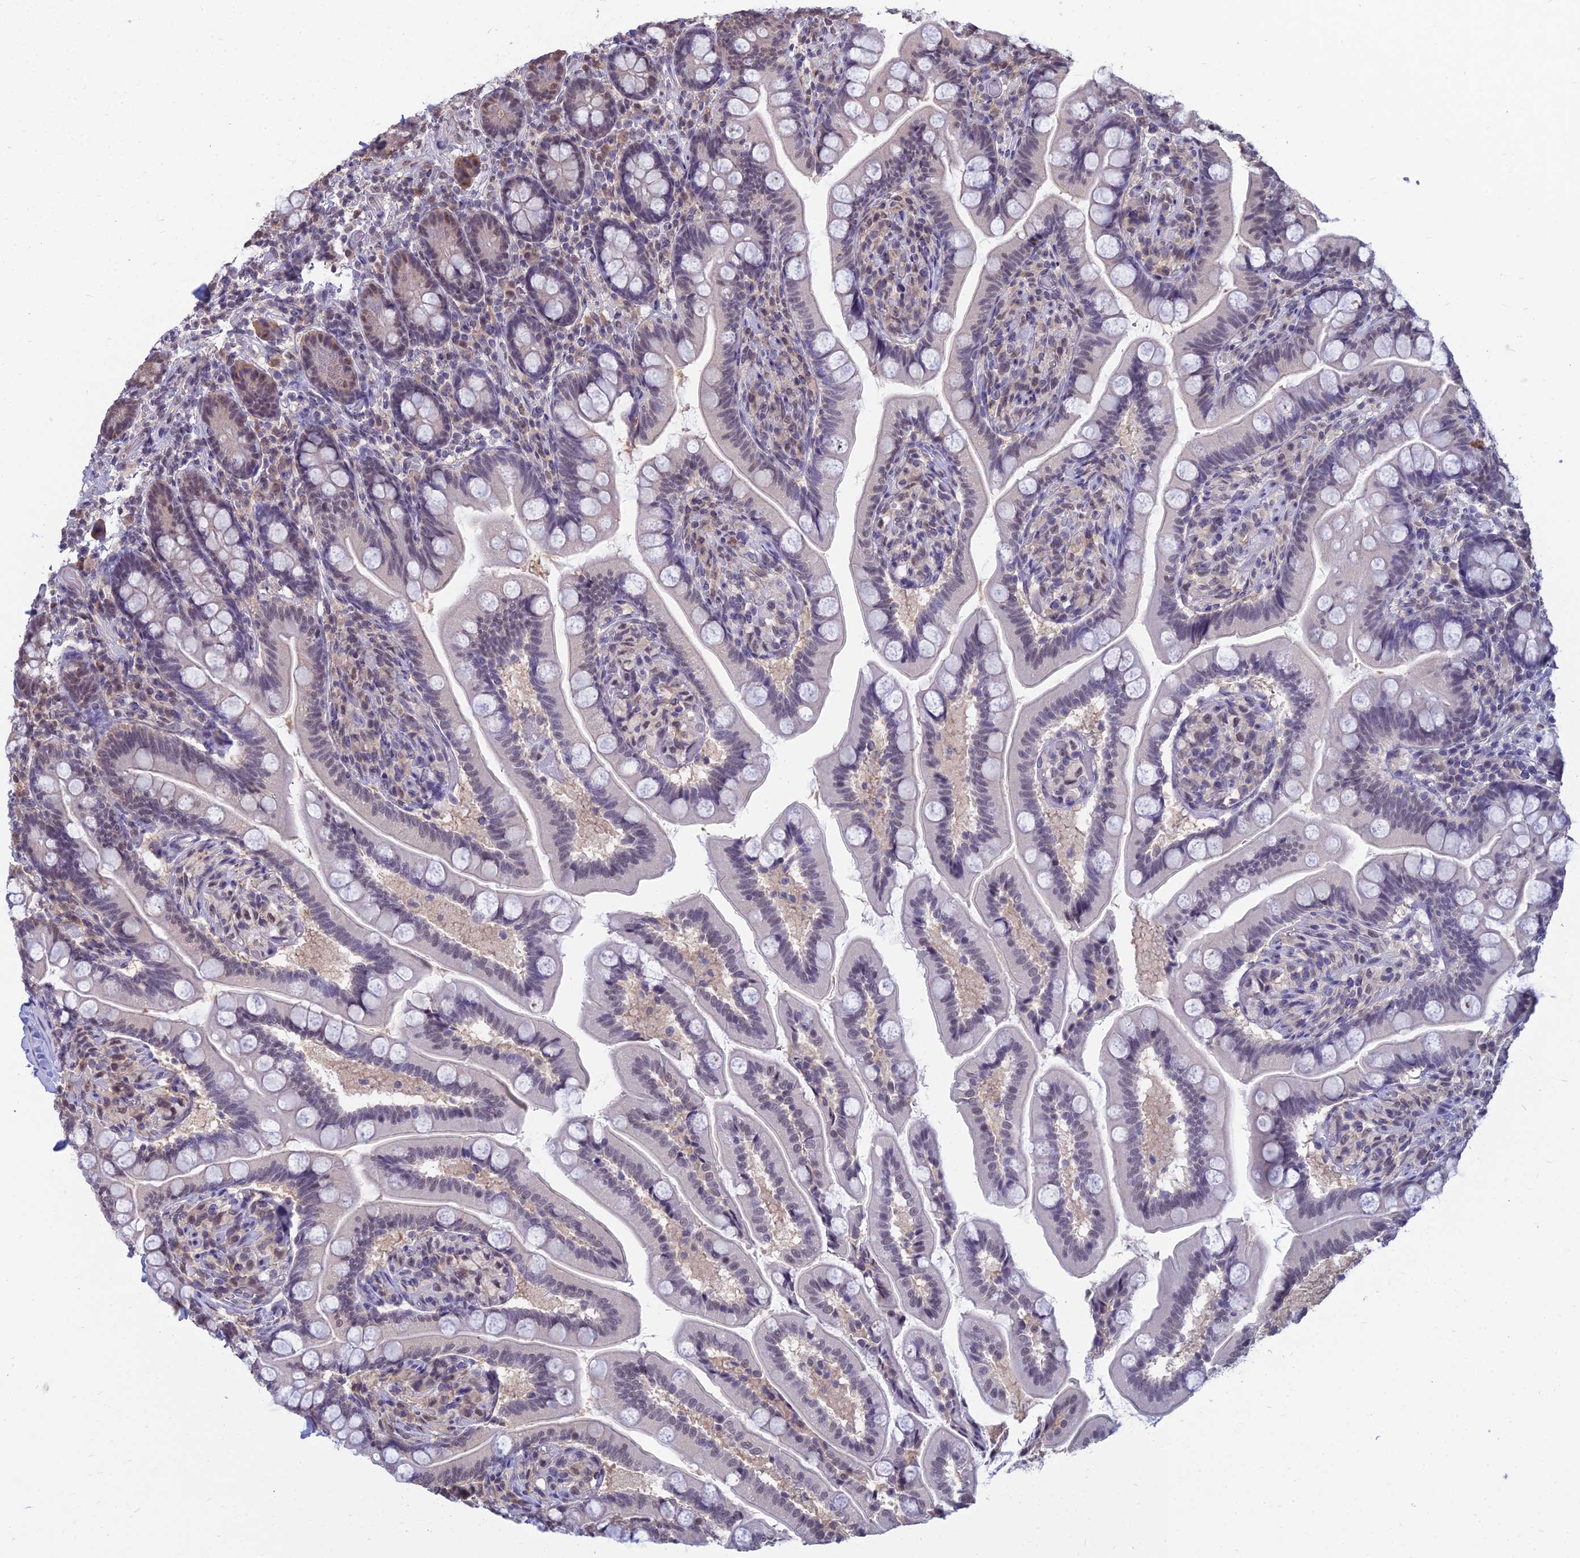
{"staining": {"intensity": "moderate", "quantity": "<25%", "location": "nuclear"}, "tissue": "small intestine", "cell_type": "Glandular cells", "image_type": "normal", "snomed": [{"axis": "morphology", "description": "Normal tissue, NOS"}, {"axis": "topography", "description": "Small intestine"}], "caption": "This histopathology image exhibits immunohistochemistry staining of unremarkable small intestine, with low moderate nuclear expression in about <25% of glandular cells.", "gene": "SRSF7", "patient": {"sex": "female", "age": 64}}